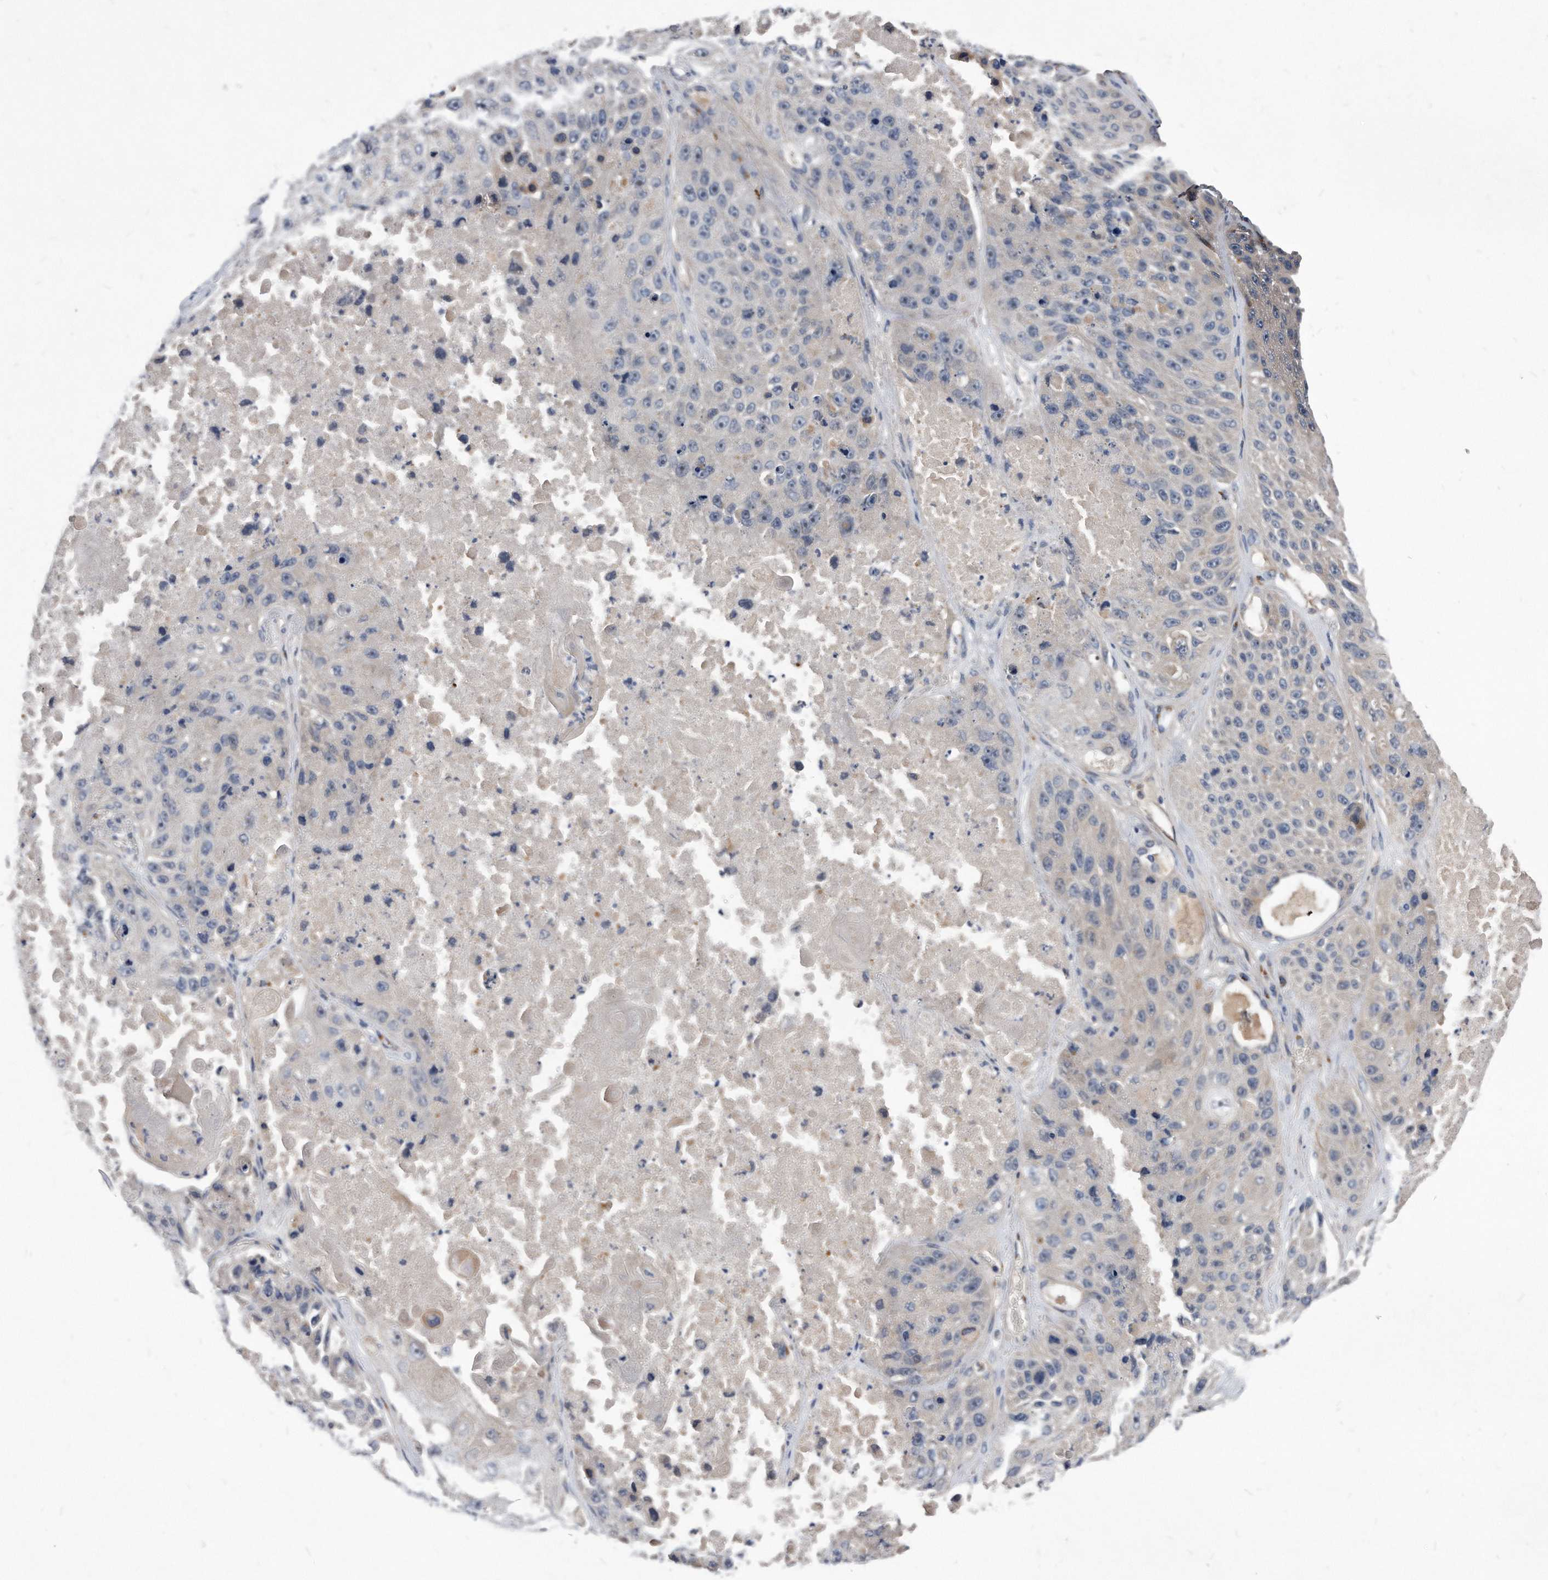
{"staining": {"intensity": "negative", "quantity": "none", "location": "none"}, "tissue": "lung cancer", "cell_type": "Tumor cells", "image_type": "cancer", "snomed": [{"axis": "morphology", "description": "Squamous cell carcinoma, NOS"}, {"axis": "topography", "description": "Lung"}], "caption": "High power microscopy histopathology image of an IHC image of lung cancer (squamous cell carcinoma), revealing no significant staining in tumor cells. (DAB immunohistochemistry, high magnification).", "gene": "MGAT4A", "patient": {"sex": "male", "age": 61}}